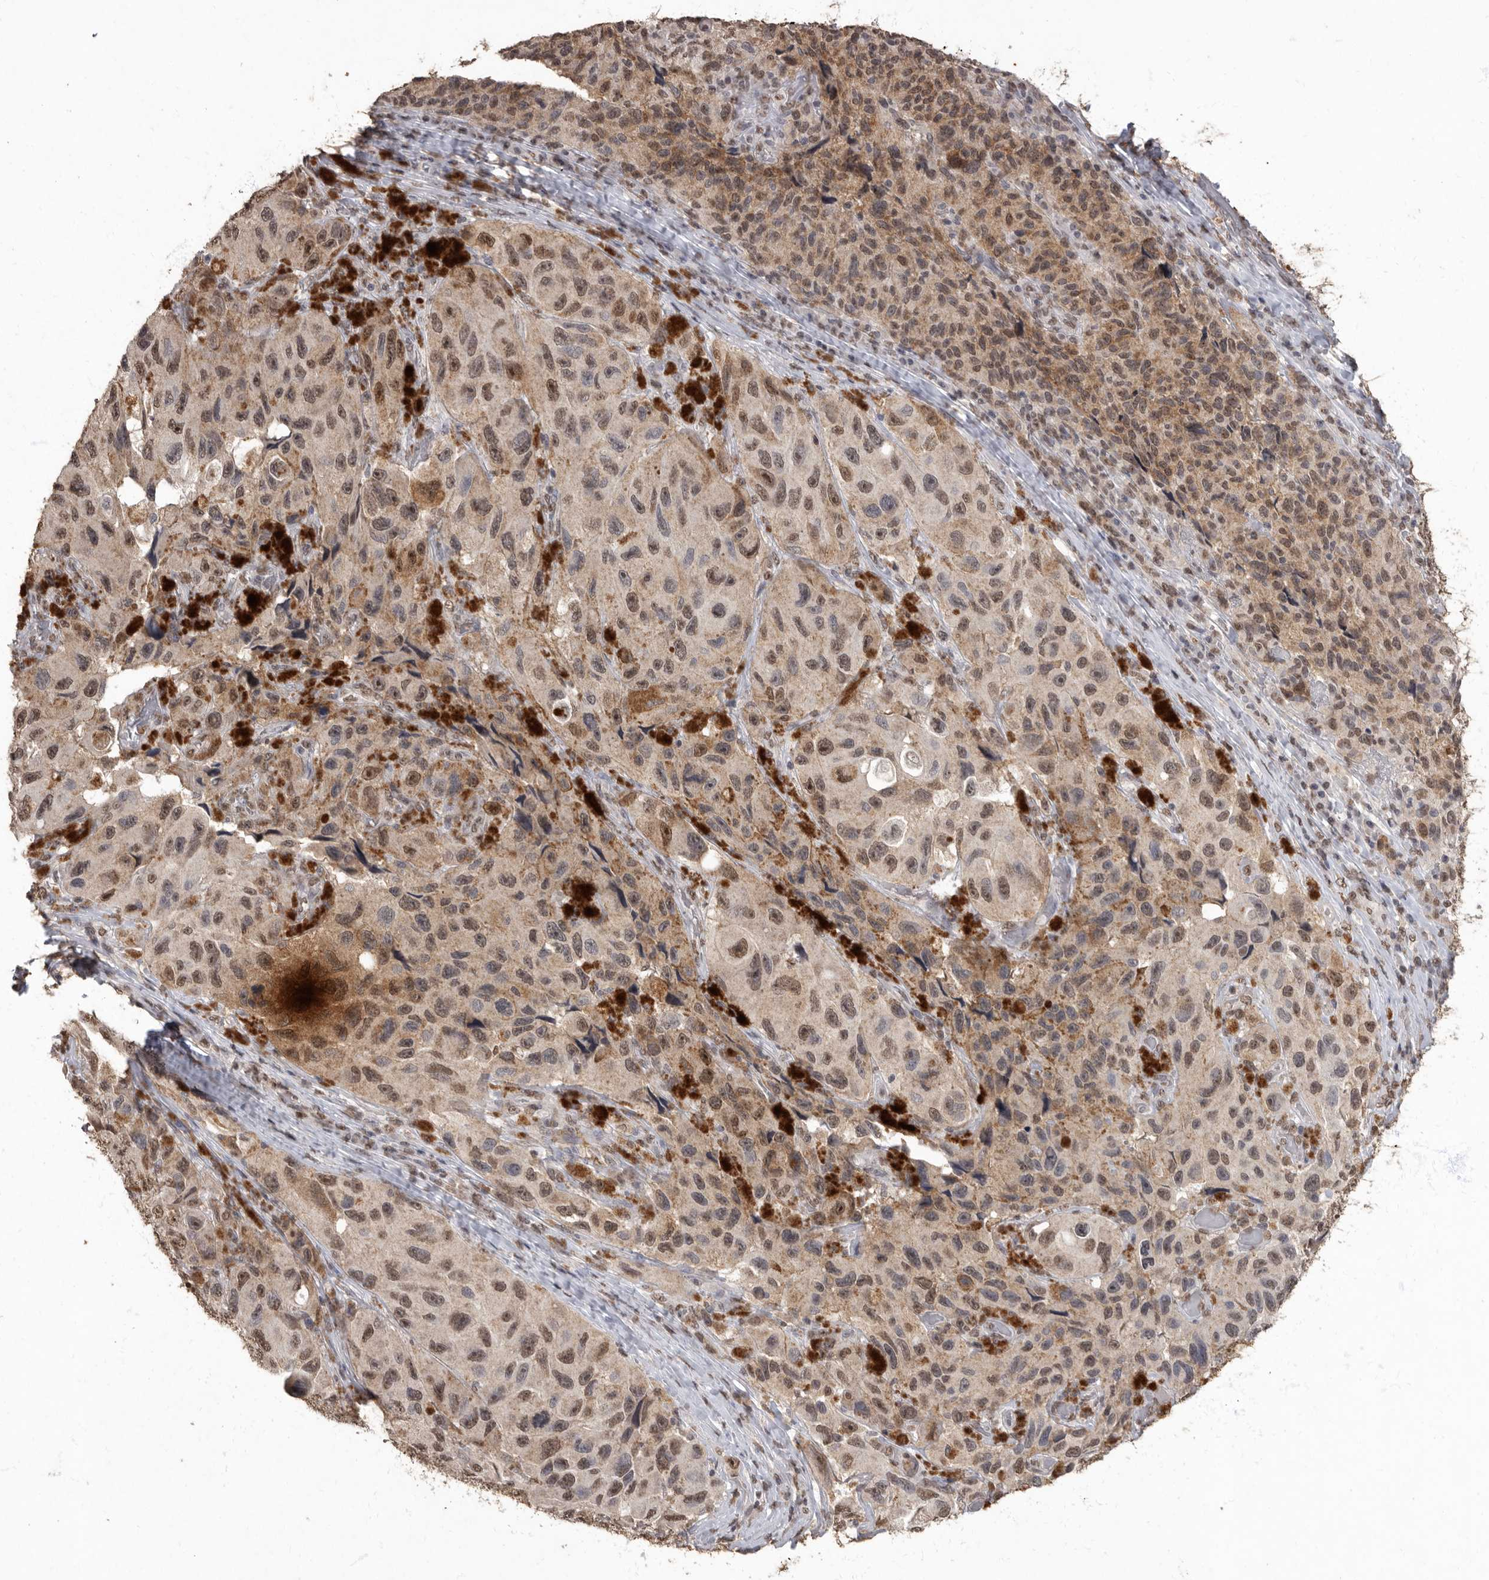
{"staining": {"intensity": "moderate", "quantity": ">75%", "location": "cytoplasmic/membranous,nuclear"}, "tissue": "melanoma", "cell_type": "Tumor cells", "image_type": "cancer", "snomed": [{"axis": "morphology", "description": "Malignant melanoma, NOS"}, {"axis": "topography", "description": "Skin"}], "caption": "The photomicrograph shows a brown stain indicating the presence of a protein in the cytoplasmic/membranous and nuclear of tumor cells in malignant melanoma. (DAB (3,3'-diaminobenzidine) IHC with brightfield microscopy, high magnification).", "gene": "NBL1", "patient": {"sex": "female", "age": 73}}